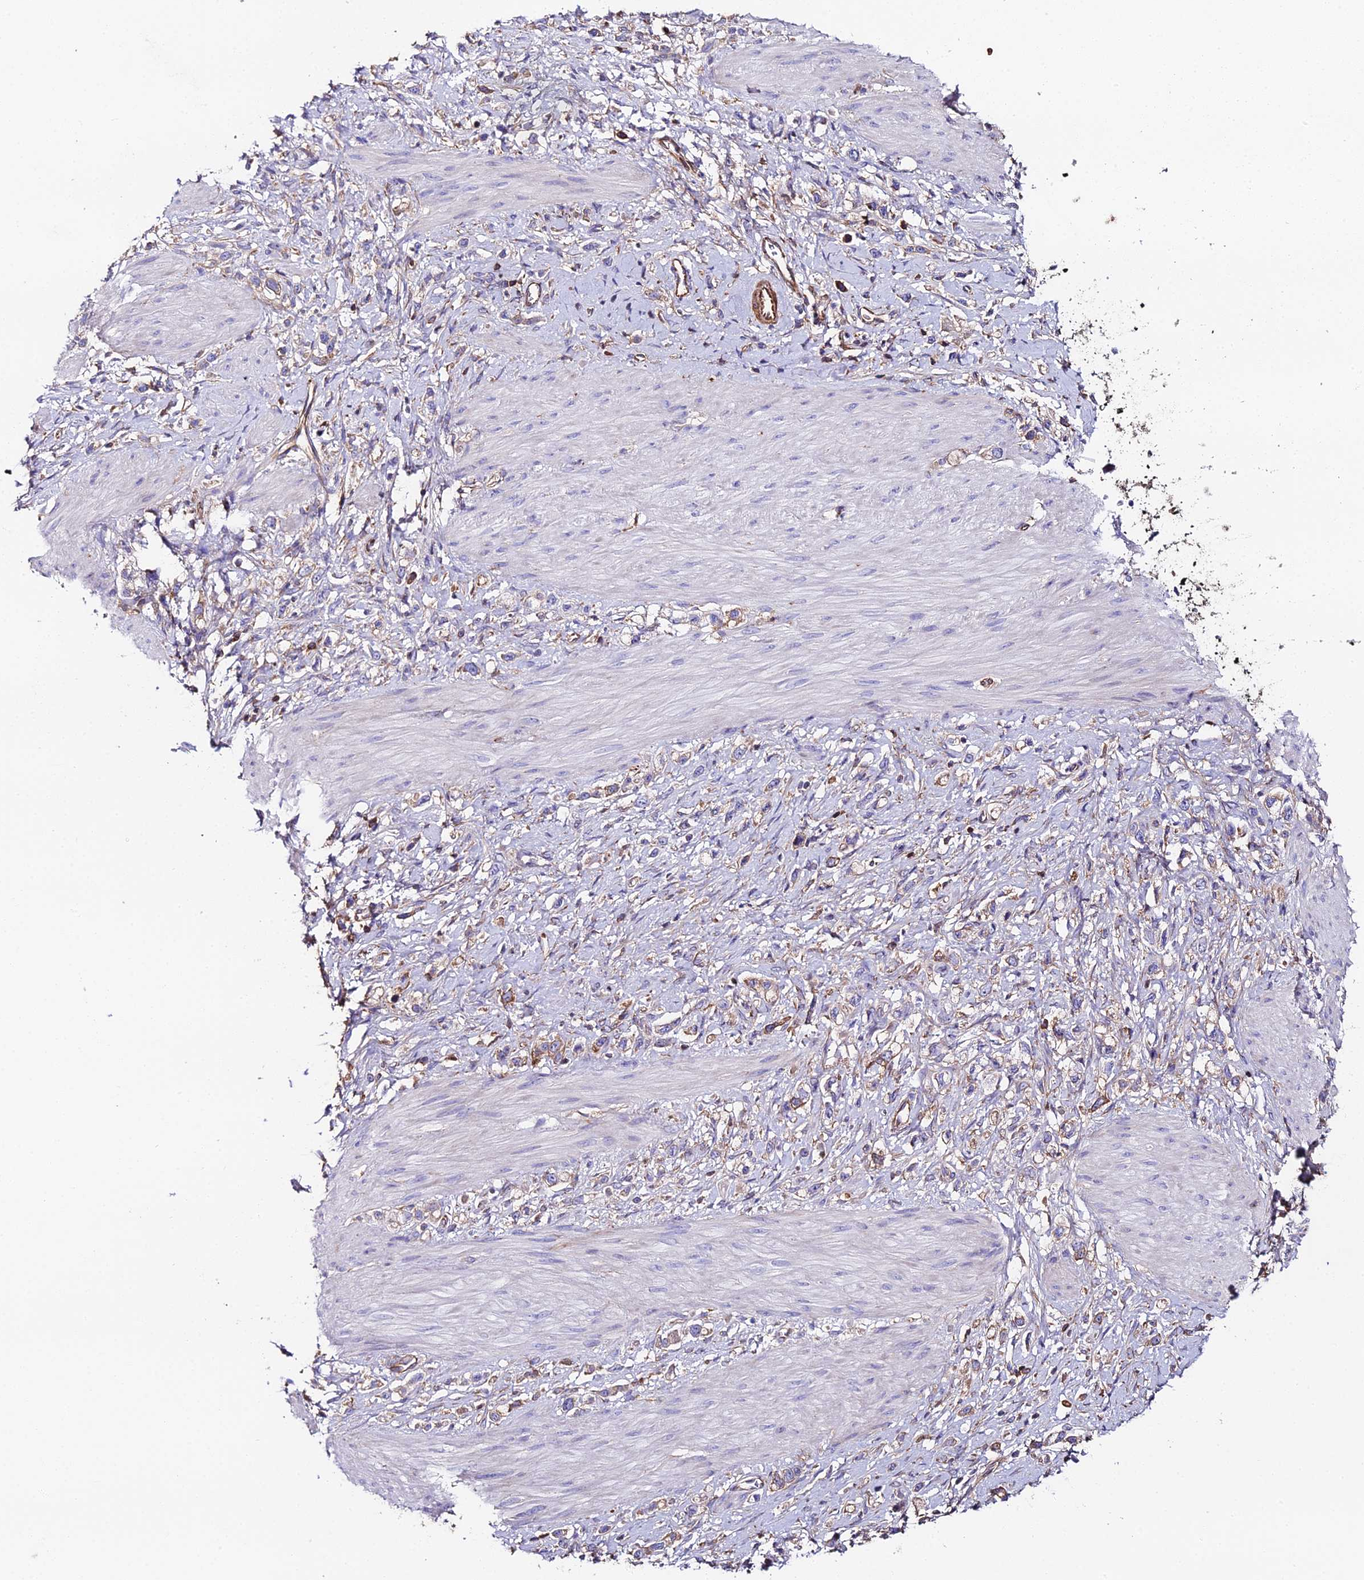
{"staining": {"intensity": "moderate", "quantity": "<25%", "location": "cytoplasmic/membranous"}, "tissue": "stomach cancer", "cell_type": "Tumor cells", "image_type": "cancer", "snomed": [{"axis": "morphology", "description": "Adenocarcinoma, NOS"}, {"axis": "topography", "description": "Stomach"}], "caption": "Immunohistochemical staining of stomach cancer (adenocarcinoma) displays moderate cytoplasmic/membranous protein staining in about <25% of tumor cells.", "gene": "BEX4", "patient": {"sex": "female", "age": 65}}